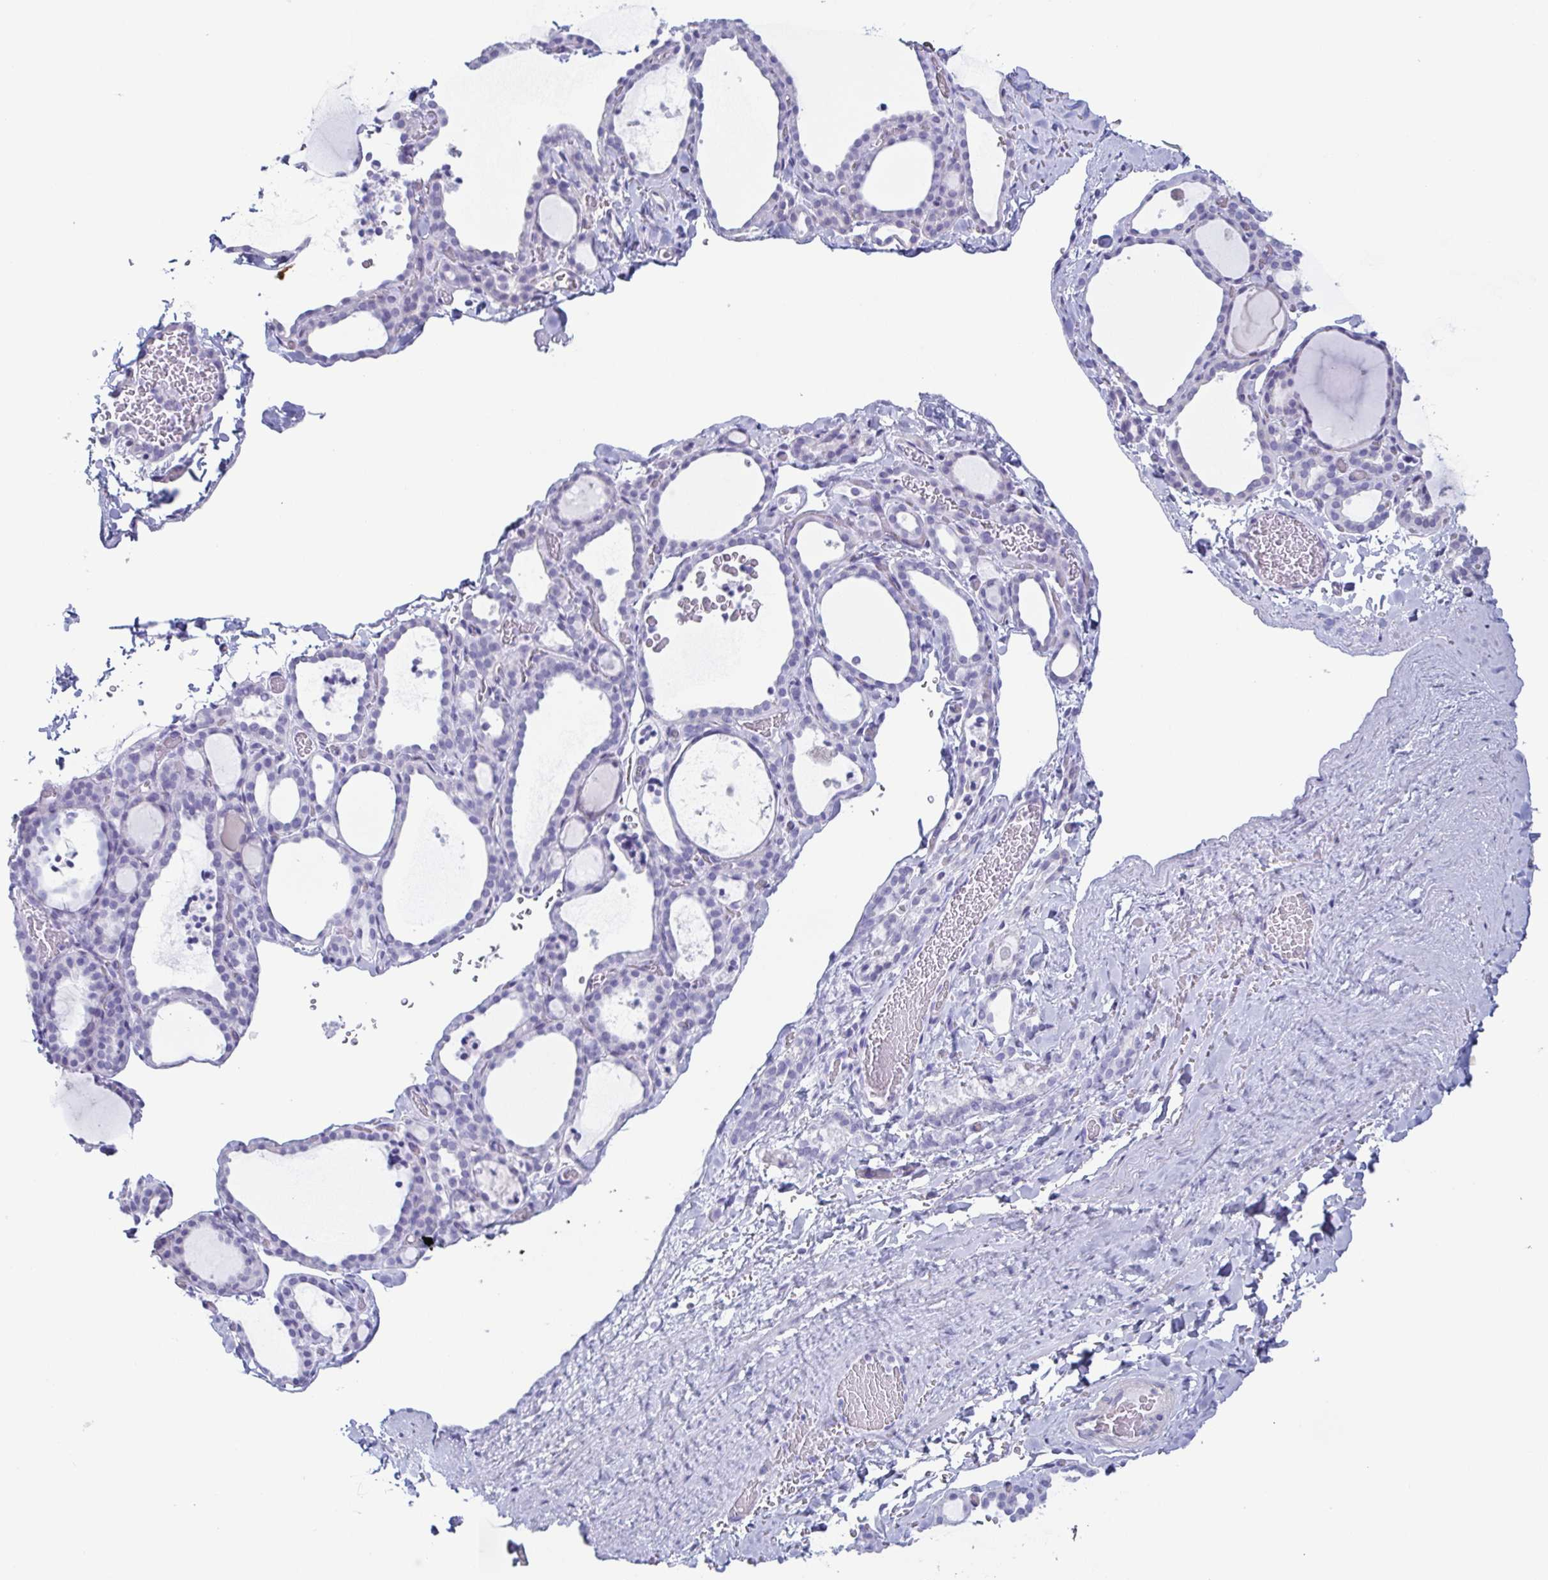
{"staining": {"intensity": "negative", "quantity": "none", "location": "none"}, "tissue": "thyroid gland", "cell_type": "Glandular cells", "image_type": "normal", "snomed": [{"axis": "morphology", "description": "Normal tissue, NOS"}, {"axis": "topography", "description": "Thyroid gland"}], "caption": "Immunohistochemistry of unremarkable thyroid gland reveals no positivity in glandular cells. (DAB immunohistochemistry (IHC), high magnification).", "gene": "ENSG00000275778", "patient": {"sex": "female", "age": 22}}